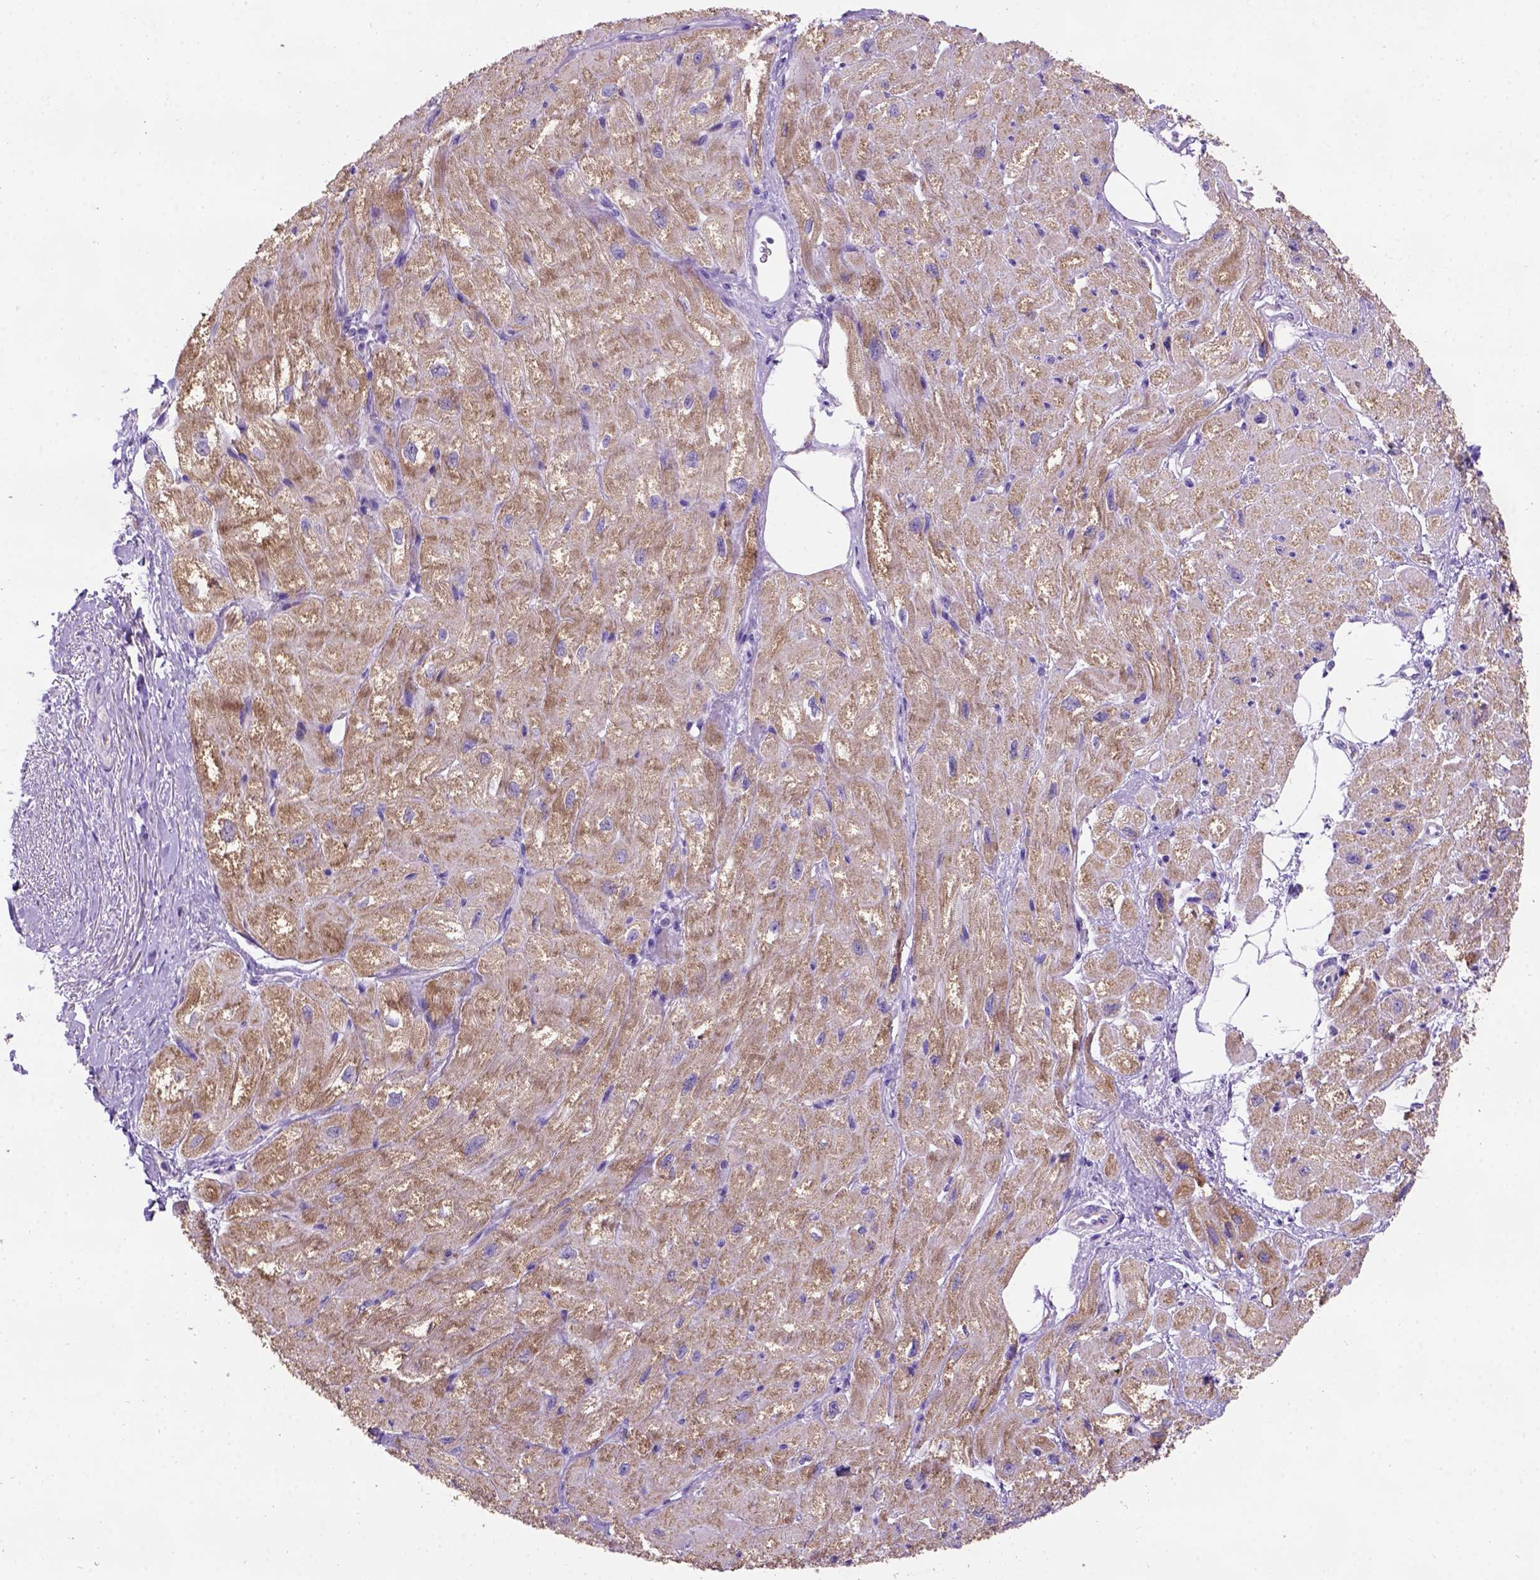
{"staining": {"intensity": "moderate", "quantity": ">75%", "location": "cytoplasmic/membranous"}, "tissue": "heart muscle", "cell_type": "Cardiomyocytes", "image_type": "normal", "snomed": [{"axis": "morphology", "description": "Normal tissue, NOS"}, {"axis": "topography", "description": "Heart"}], "caption": "Heart muscle stained with immunohistochemistry exhibits moderate cytoplasmic/membranous staining in approximately >75% of cardiomyocytes.", "gene": "L2HGDH", "patient": {"sex": "female", "age": 62}}